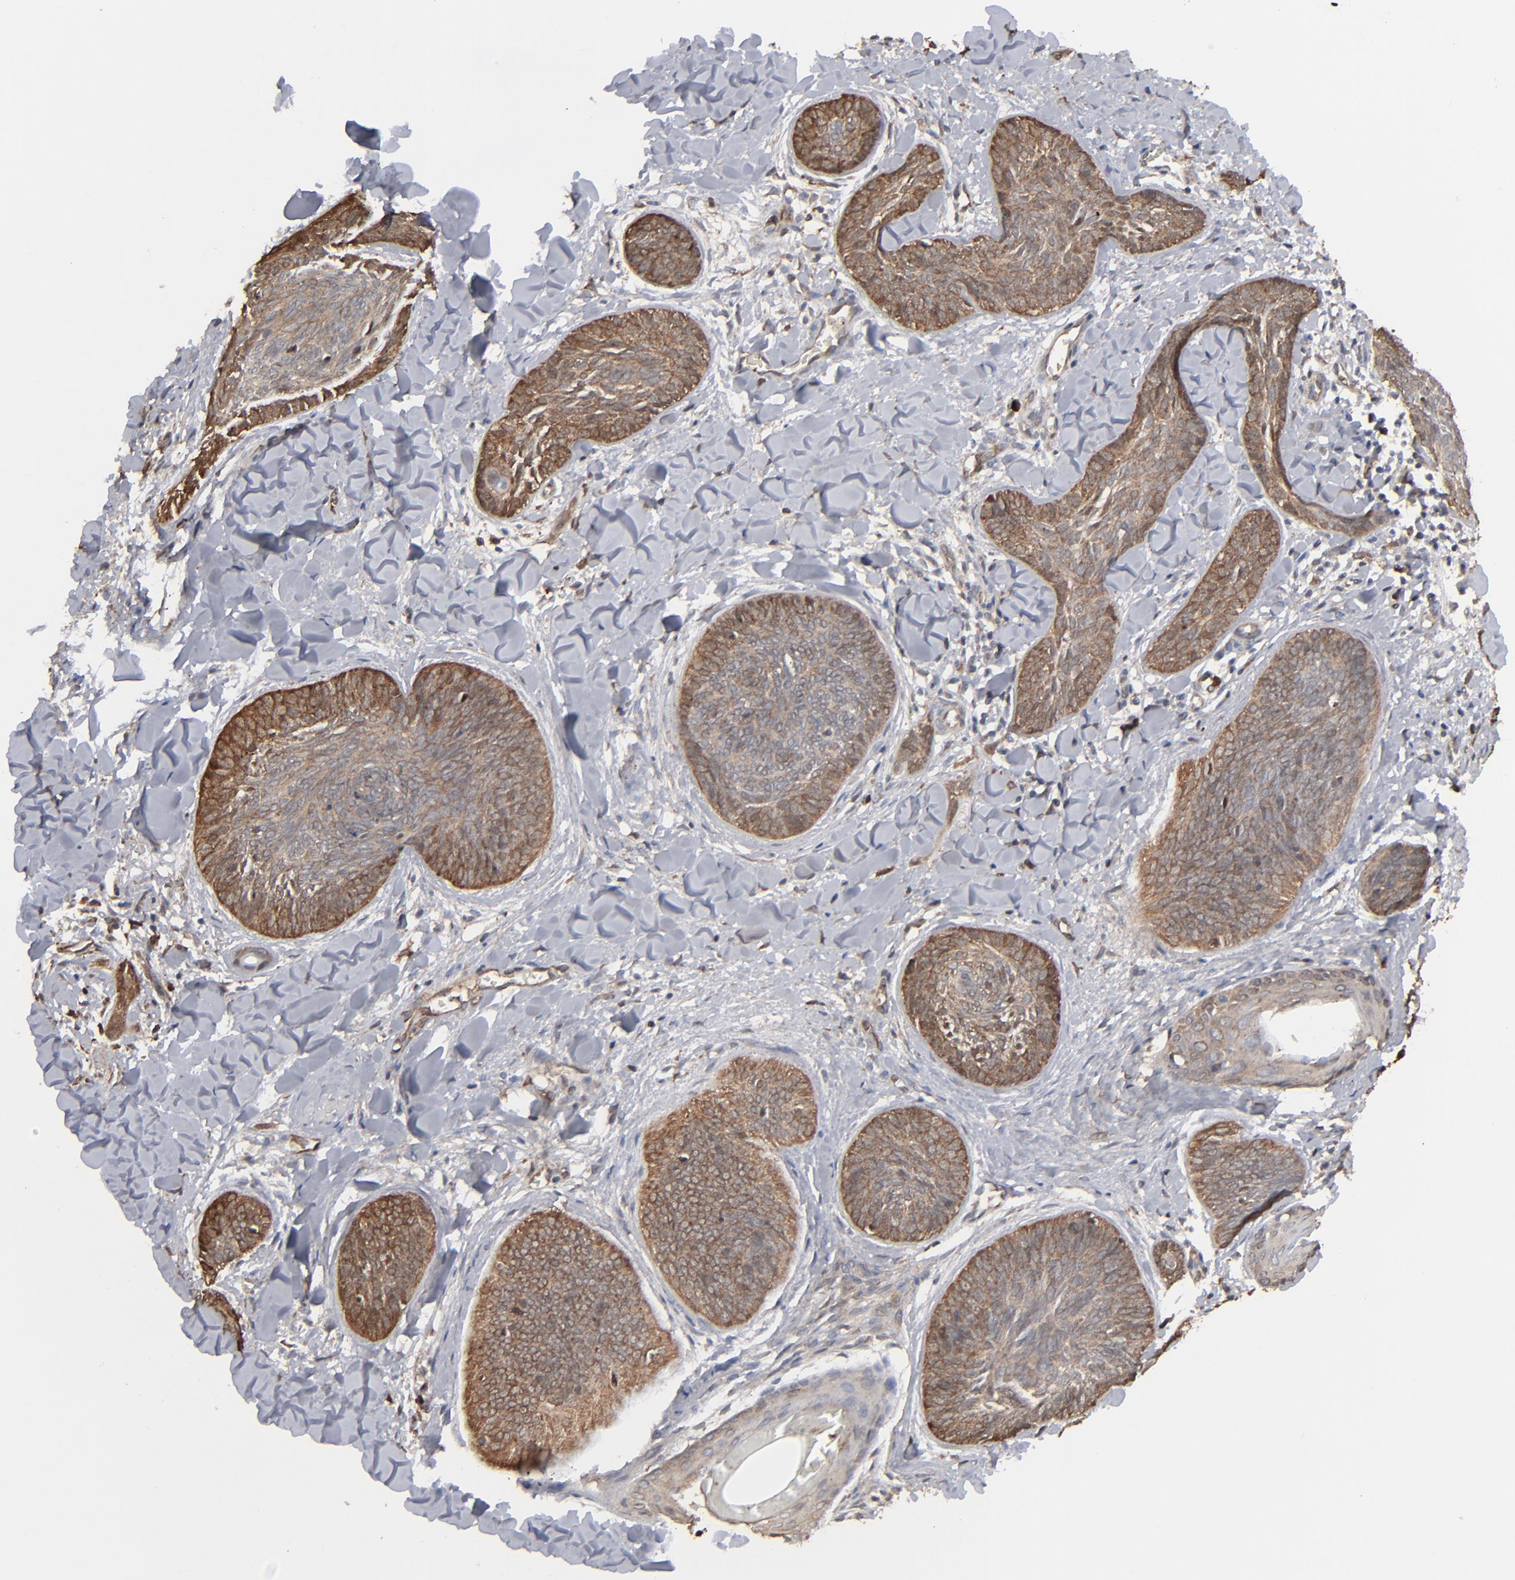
{"staining": {"intensity": "weak", "quantity": ">75%", "location": "cytoplasmic/membranous"}, "tissue": "skin cancer", "cell_type": "Tumor cells", "image_type": "cancer", "snomed": [{"axis": "morphology", "description": "Basal cell carcinoma"}, {"axis": "topography", "description": "Skin"}], "caption": "Protein expression analysis of human skin cancer reveals weak cytoplasmic/membranous positivity in approximately >75% of tumor cells.", "gene": "NME1-NME2", "patient": {"sex": "female", "age": 81}}